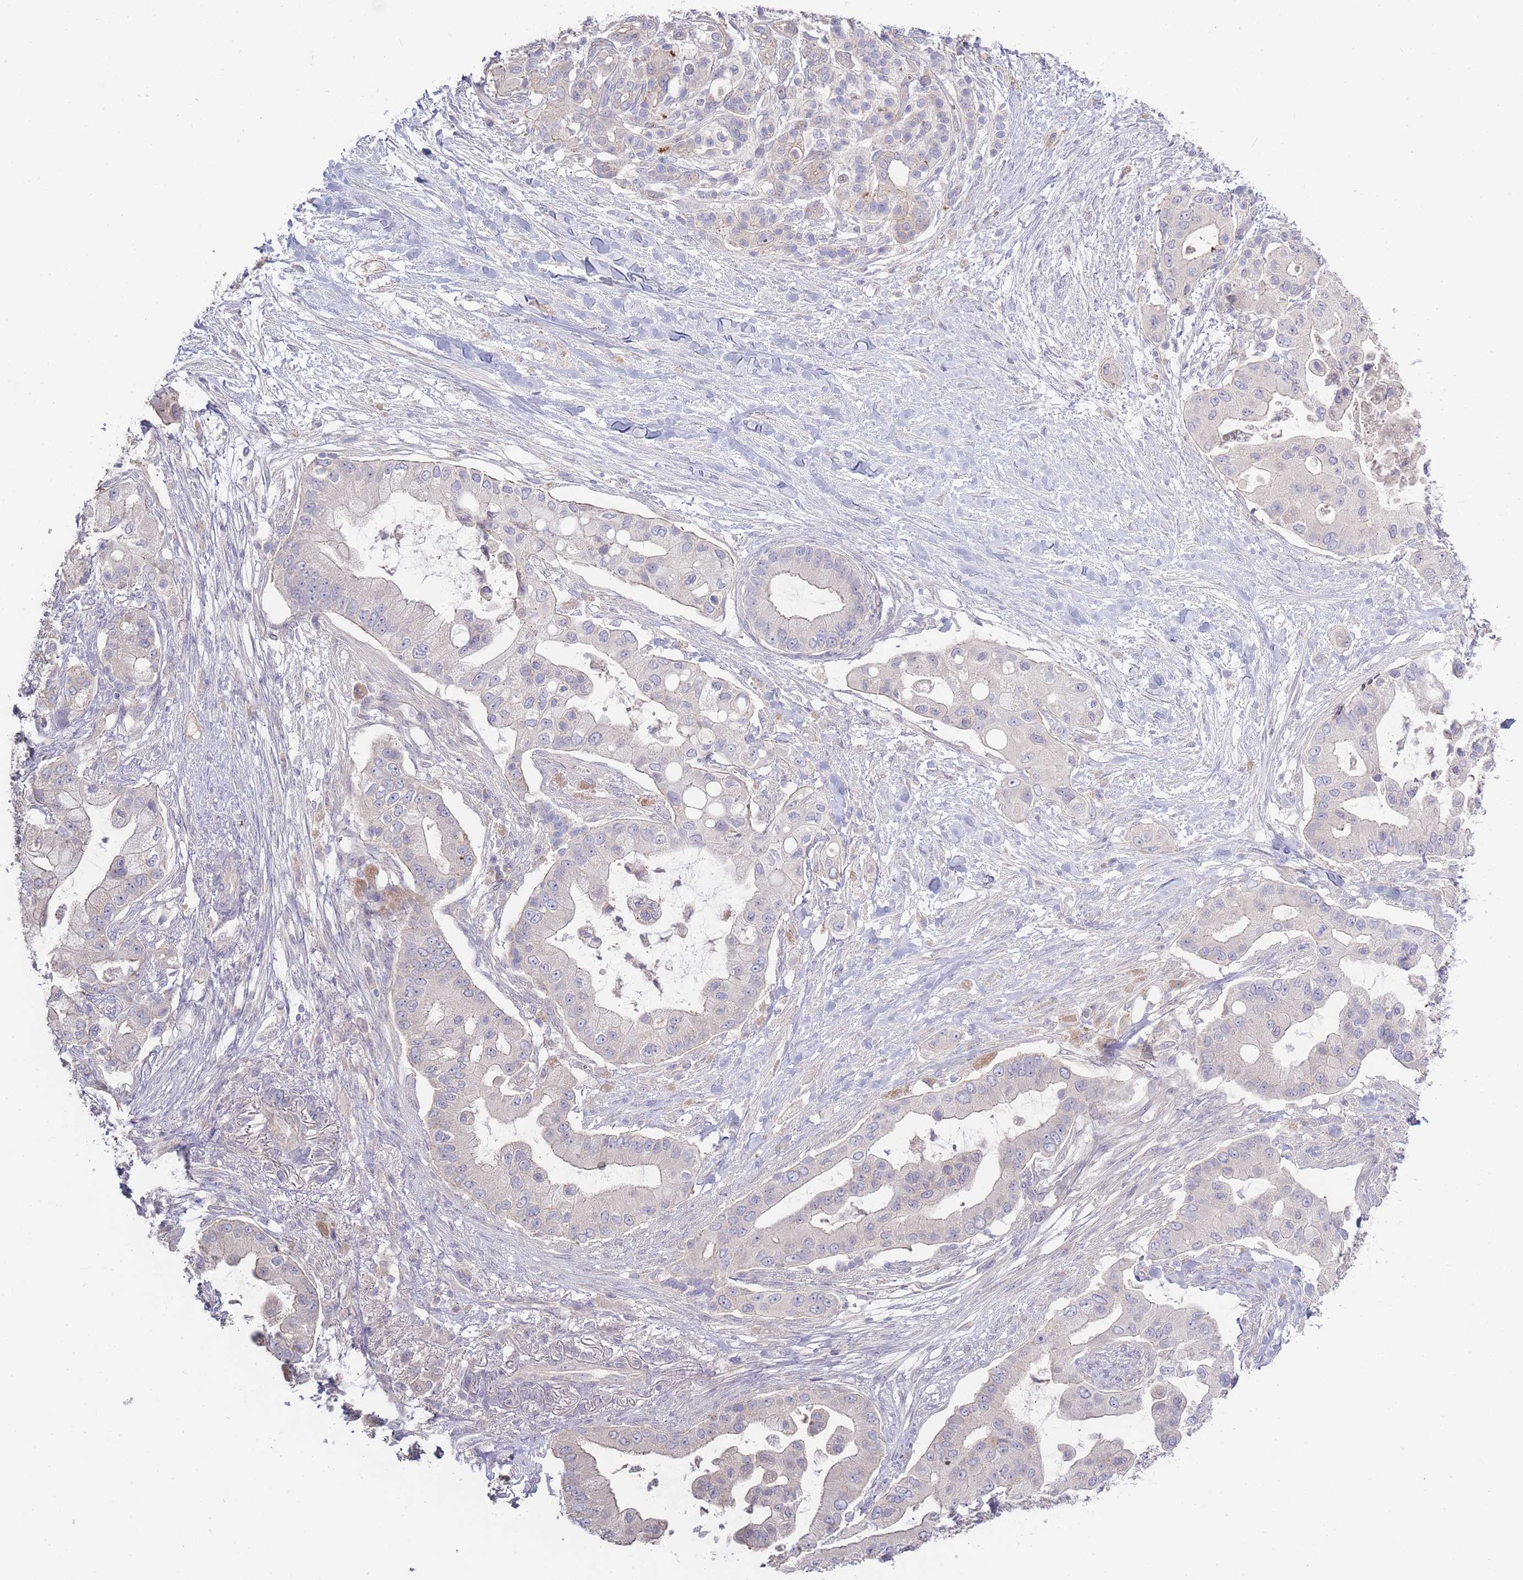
{"staining": {"intensity": "negative", "quantity": "none", "location": "none"}, "tissue": "pancreatic cancer", "cell_type": "Tumor cells", "image_type": "cancer", "snomed": [{"axis": "morphology", "description": "Adenocarcinoma, NOS"}, {"axis": "topography", "description": "Pancreas"}], "caption": "Immunohistochemical staining of pancreatic cancer reveals no significant expression in tumor cells.", "gene": "SPHKAP", "patient": {"sex": "male", "age": 57}}